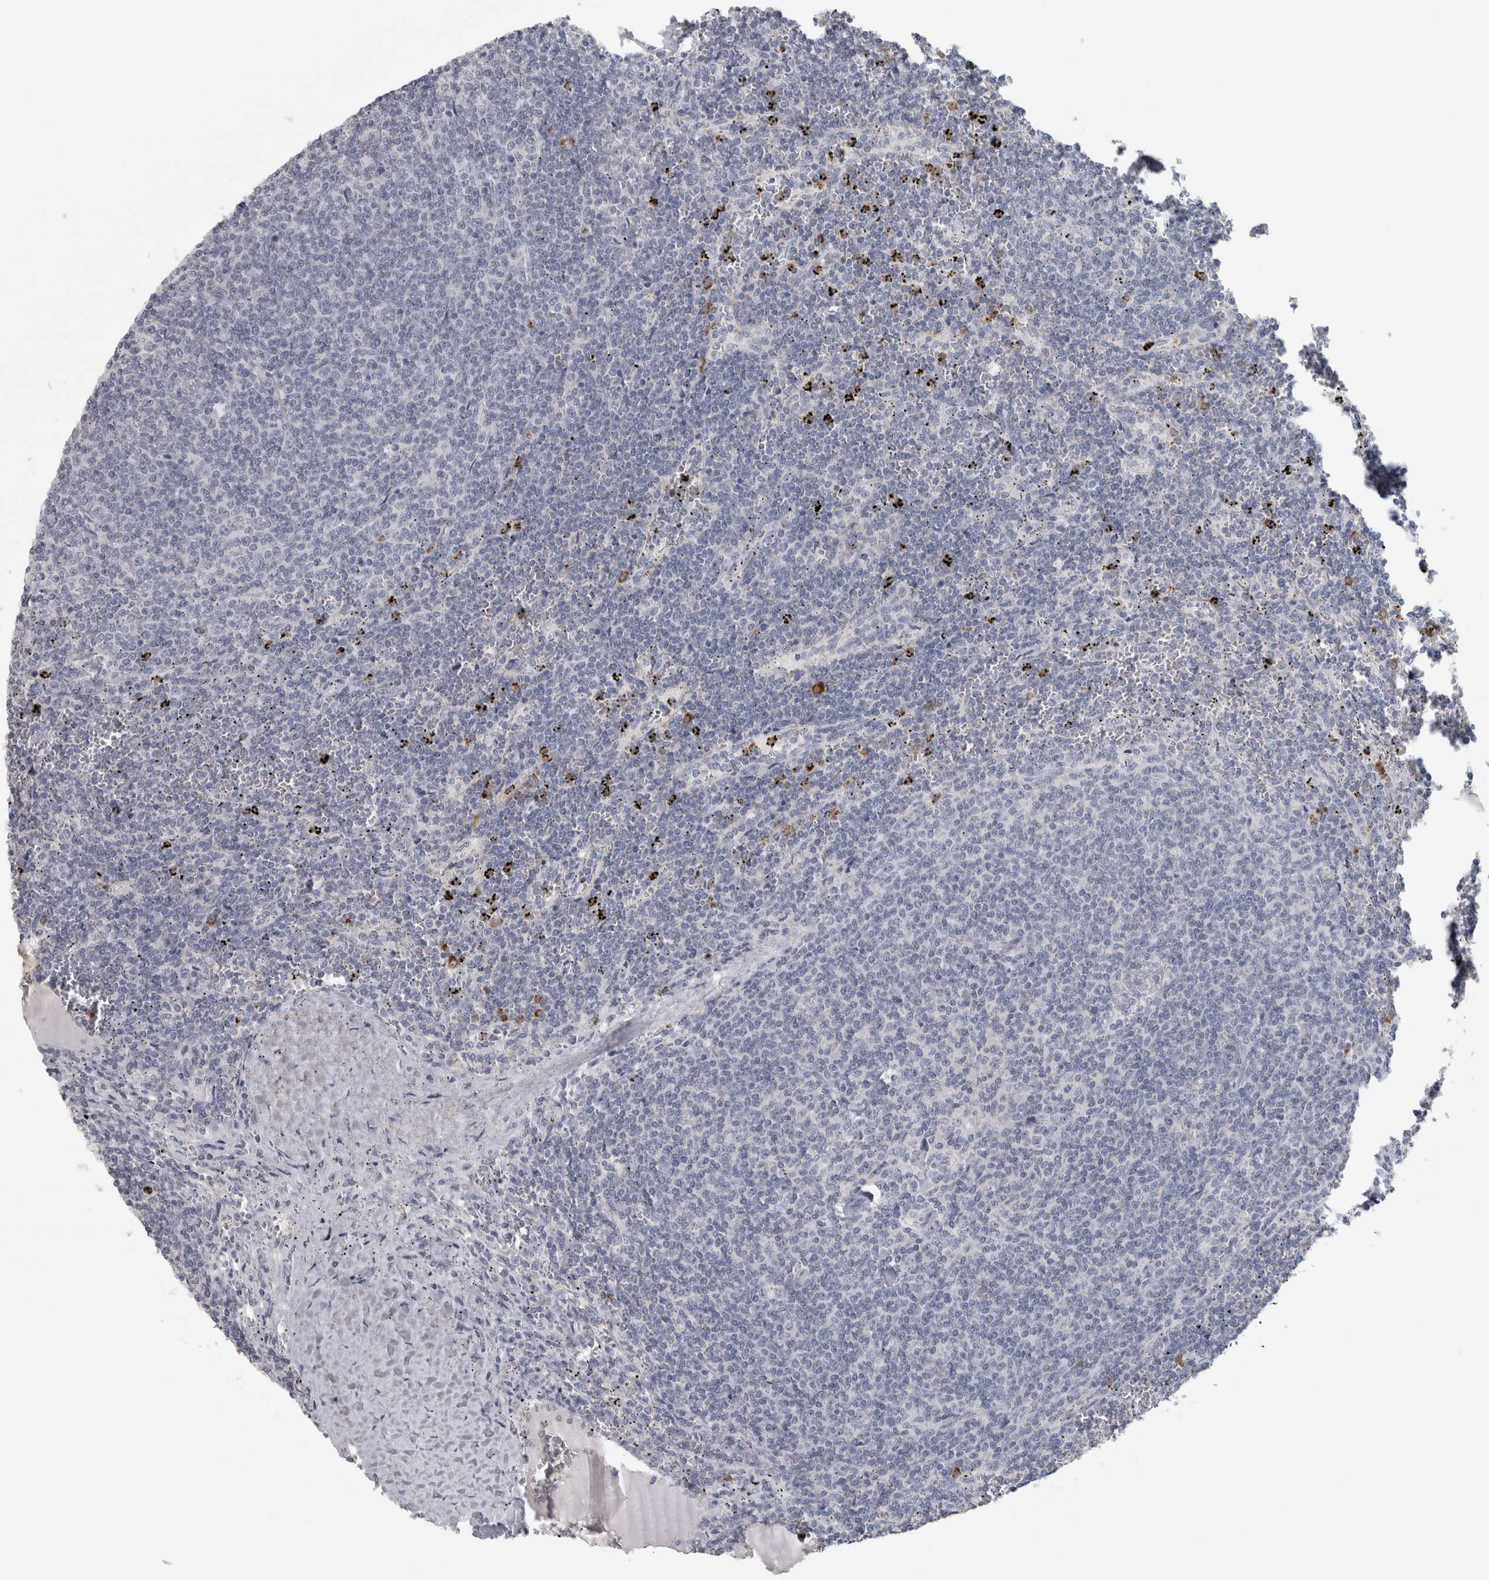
{"staining": {"intensity": "negative", "quantity": "none", "location": "none"}, "tissue": "lymphoma", "cell_type": "Tumor cells", "image_type": "cancer", "snomed": [{"axis": "morphology", "description": "Malignant lymphoma, non-Hodgkin's type, Low grade"}, {"axis": "topography", "description": "Spleen"}], "caption": "A micrograph of low-grade malignant lymphoma, non-Hodgkin's type stained for a protein displays no brown staining in tumor cells.", "gene": "PTPRN2", "patient": {"sex": "female", "age": 50}}